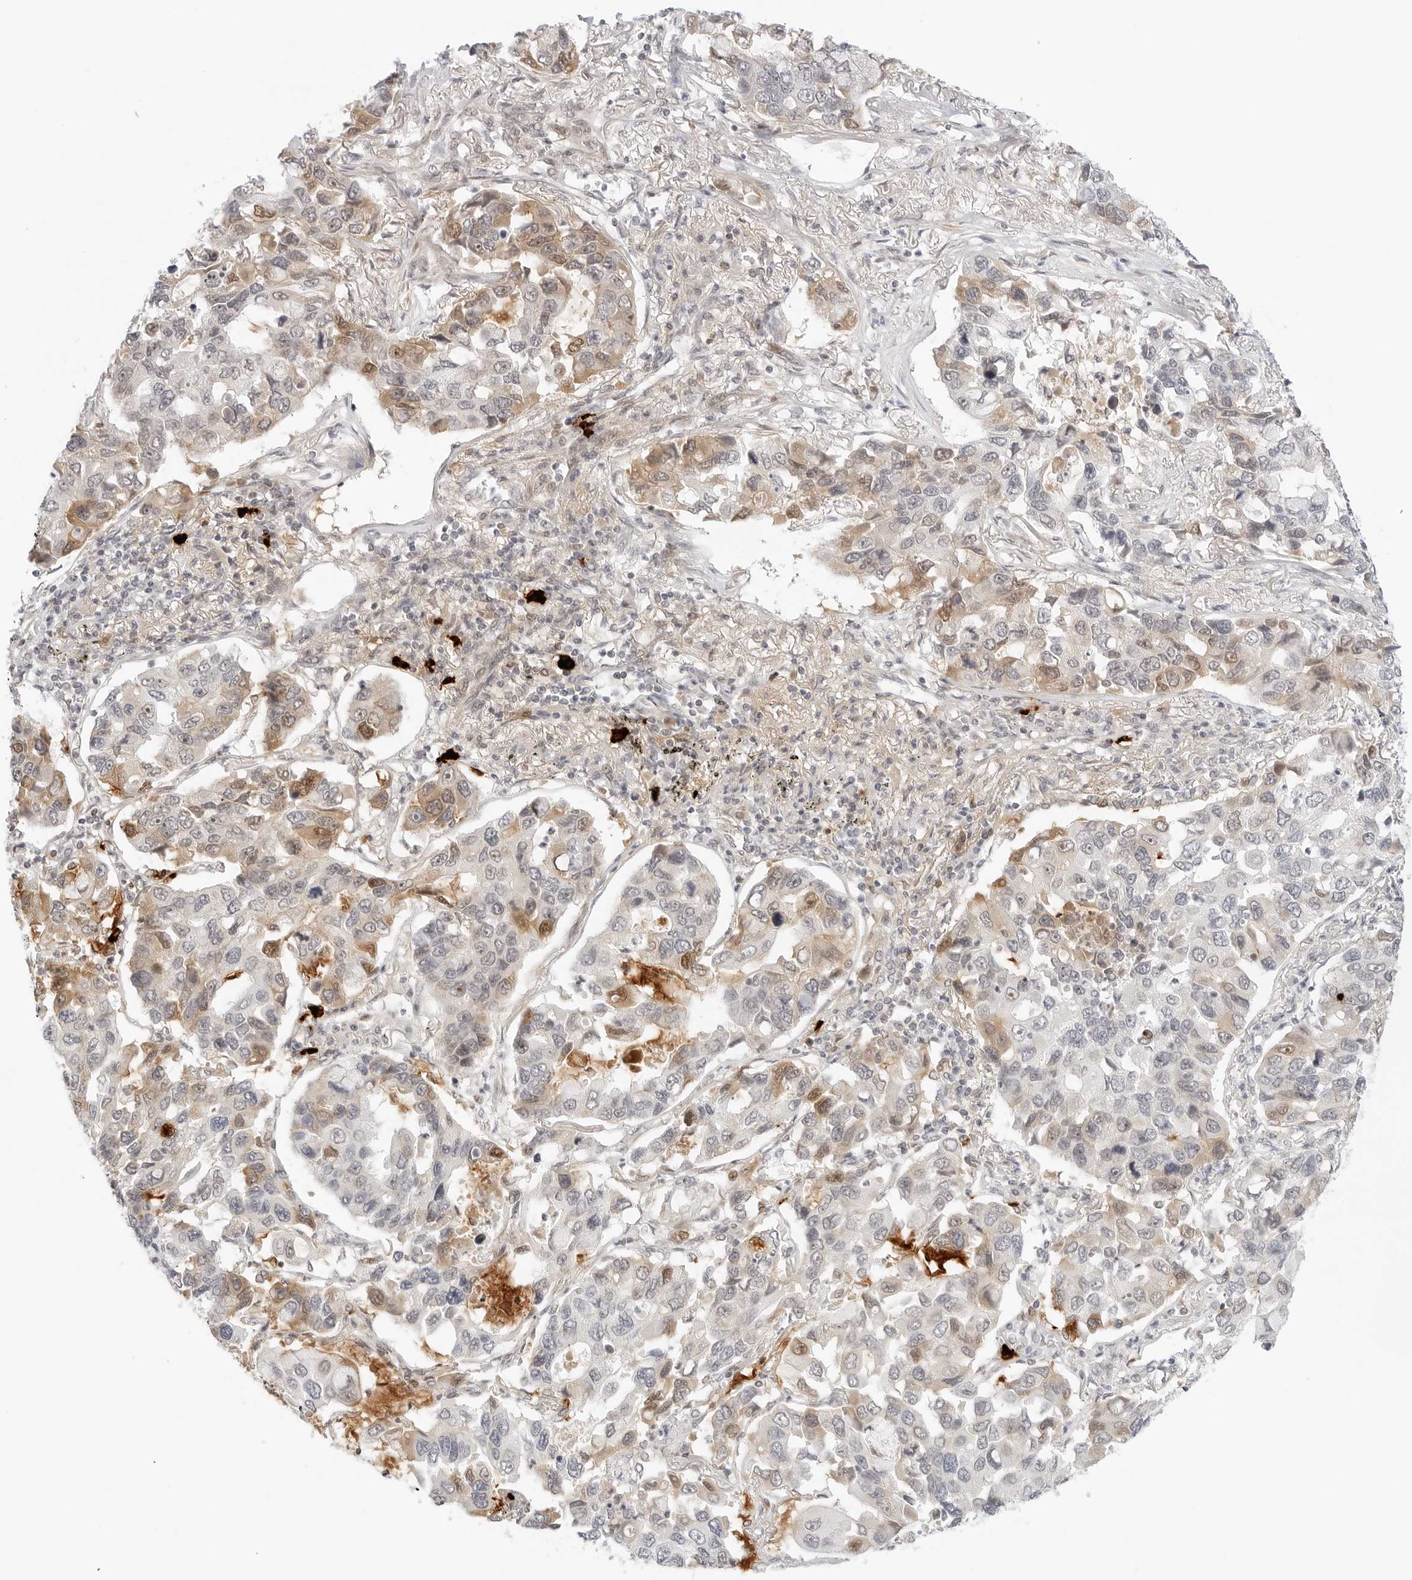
{"staining": {"intensity": "weak", "quantity": "25%-75%", "location": "cytoplasmic/membranous,nuclear"}, "tissue": "lung cancer", "cell_type": "Tumor cells", "image_type": "cancer", "snomed": [{"axis": "morphology", "description": "Adenocarcinoma, NOS"}, {"axis": "topography", "description": "Lung"}], "caption": "Immunohistochemical staining of human lung adenocarcinoma demonstrates low levels of weak cytoplasmic/membranous and nuclear expression in about 25%-75% of tumor cells.", "gene": "HIPK3", "patient": {"sex": "male", "age": 64}}